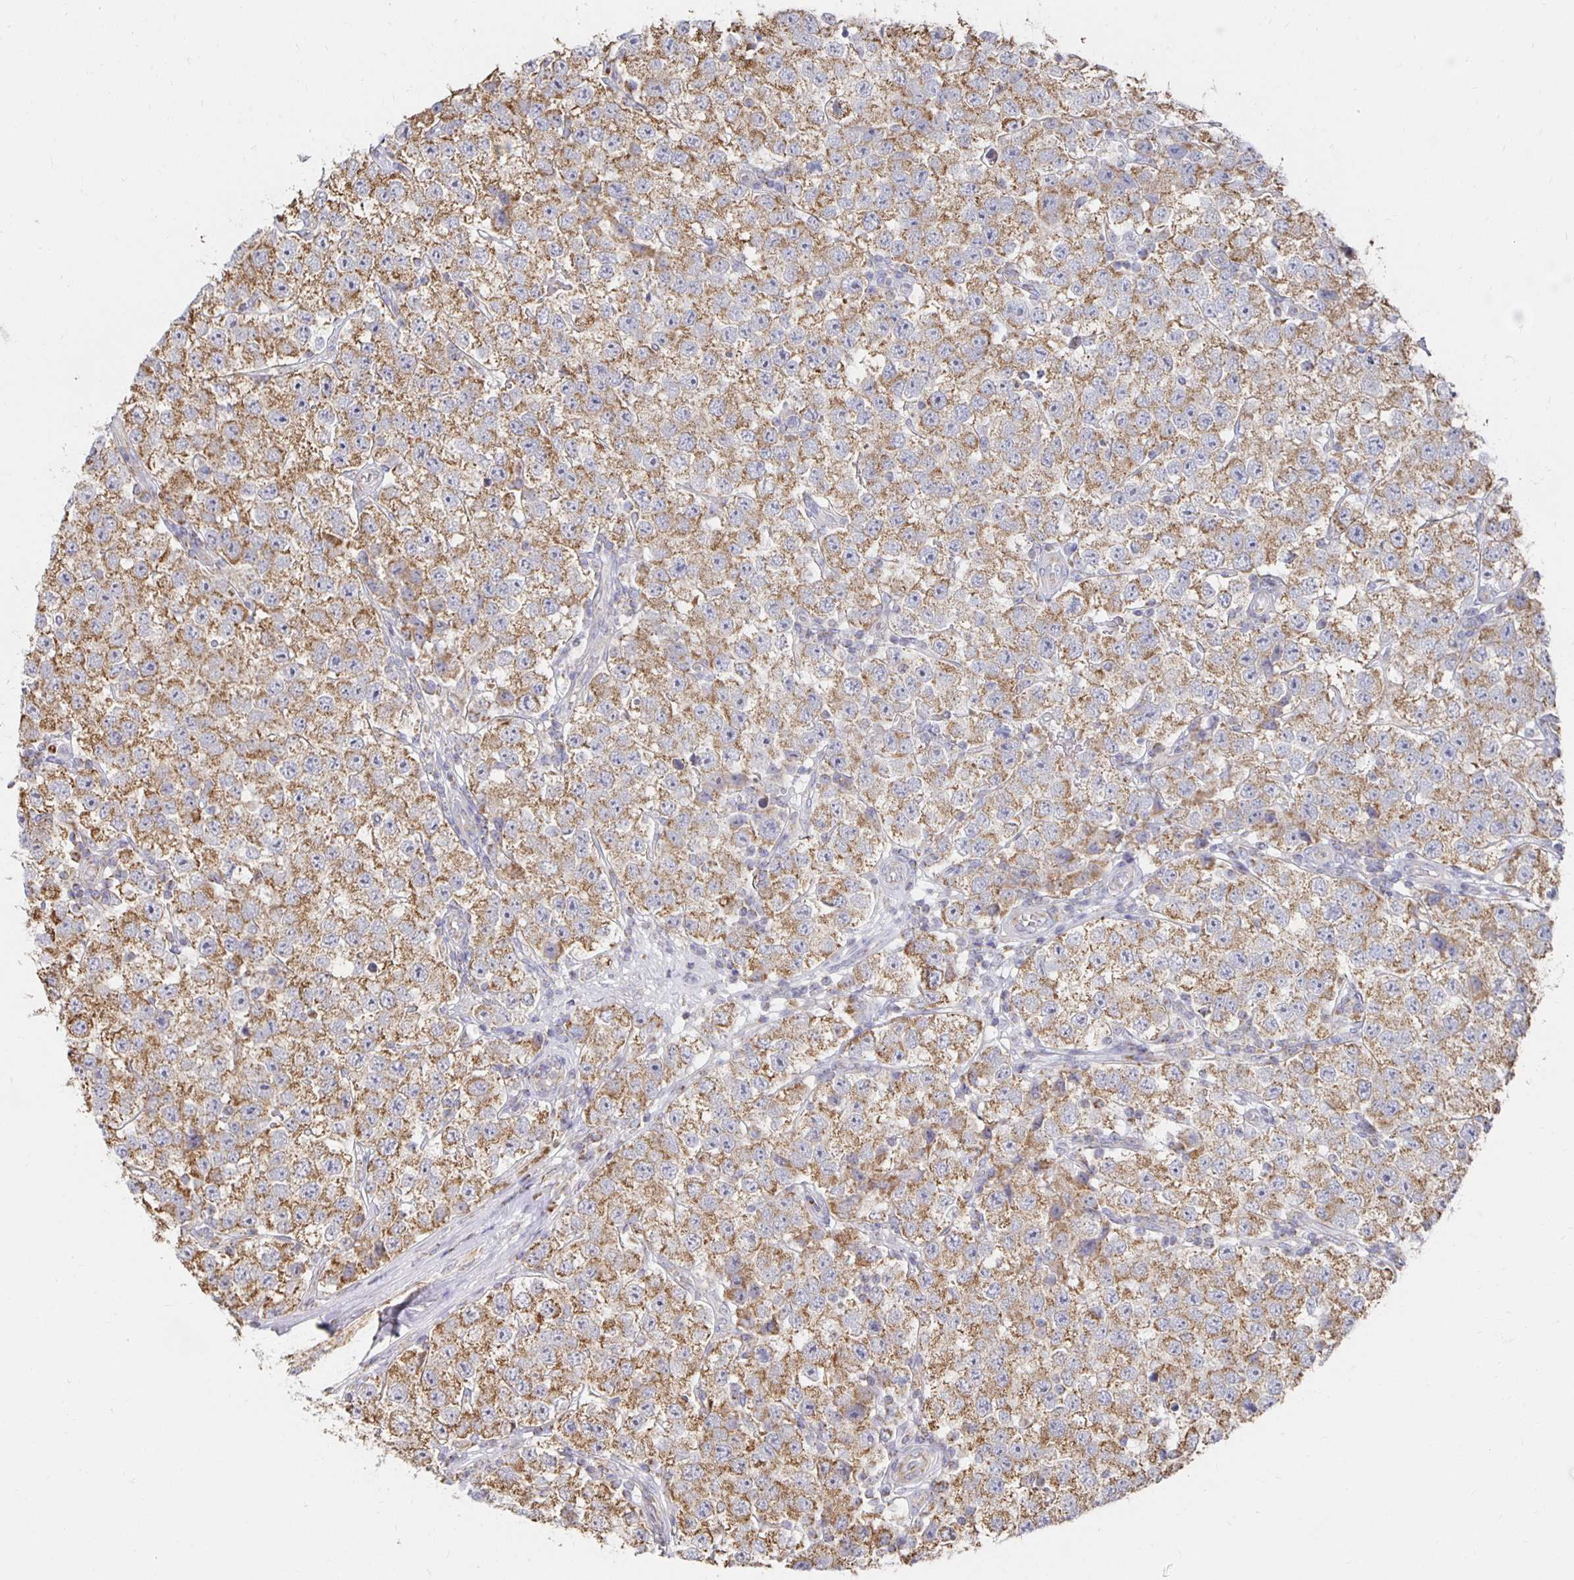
{"staining": {"intensity": "moderate", "quantity": ">75%", "location": "cytoplasmic/membranous"}, "tissue": "testis cancer", "cell_type": "Tumor cells", "image_type": "cancer", "snomed": [{"axis": "morphology", "description": "Seminoma, NOS"}, {"axis": "topography", "description": "Testis"}], "caption": "Human testis seminoma stained with a protein marker exhibits moderate staining in tumor cells.", "gene": "NKX2-8", "patient": {"sex": "male", "age": 34}}